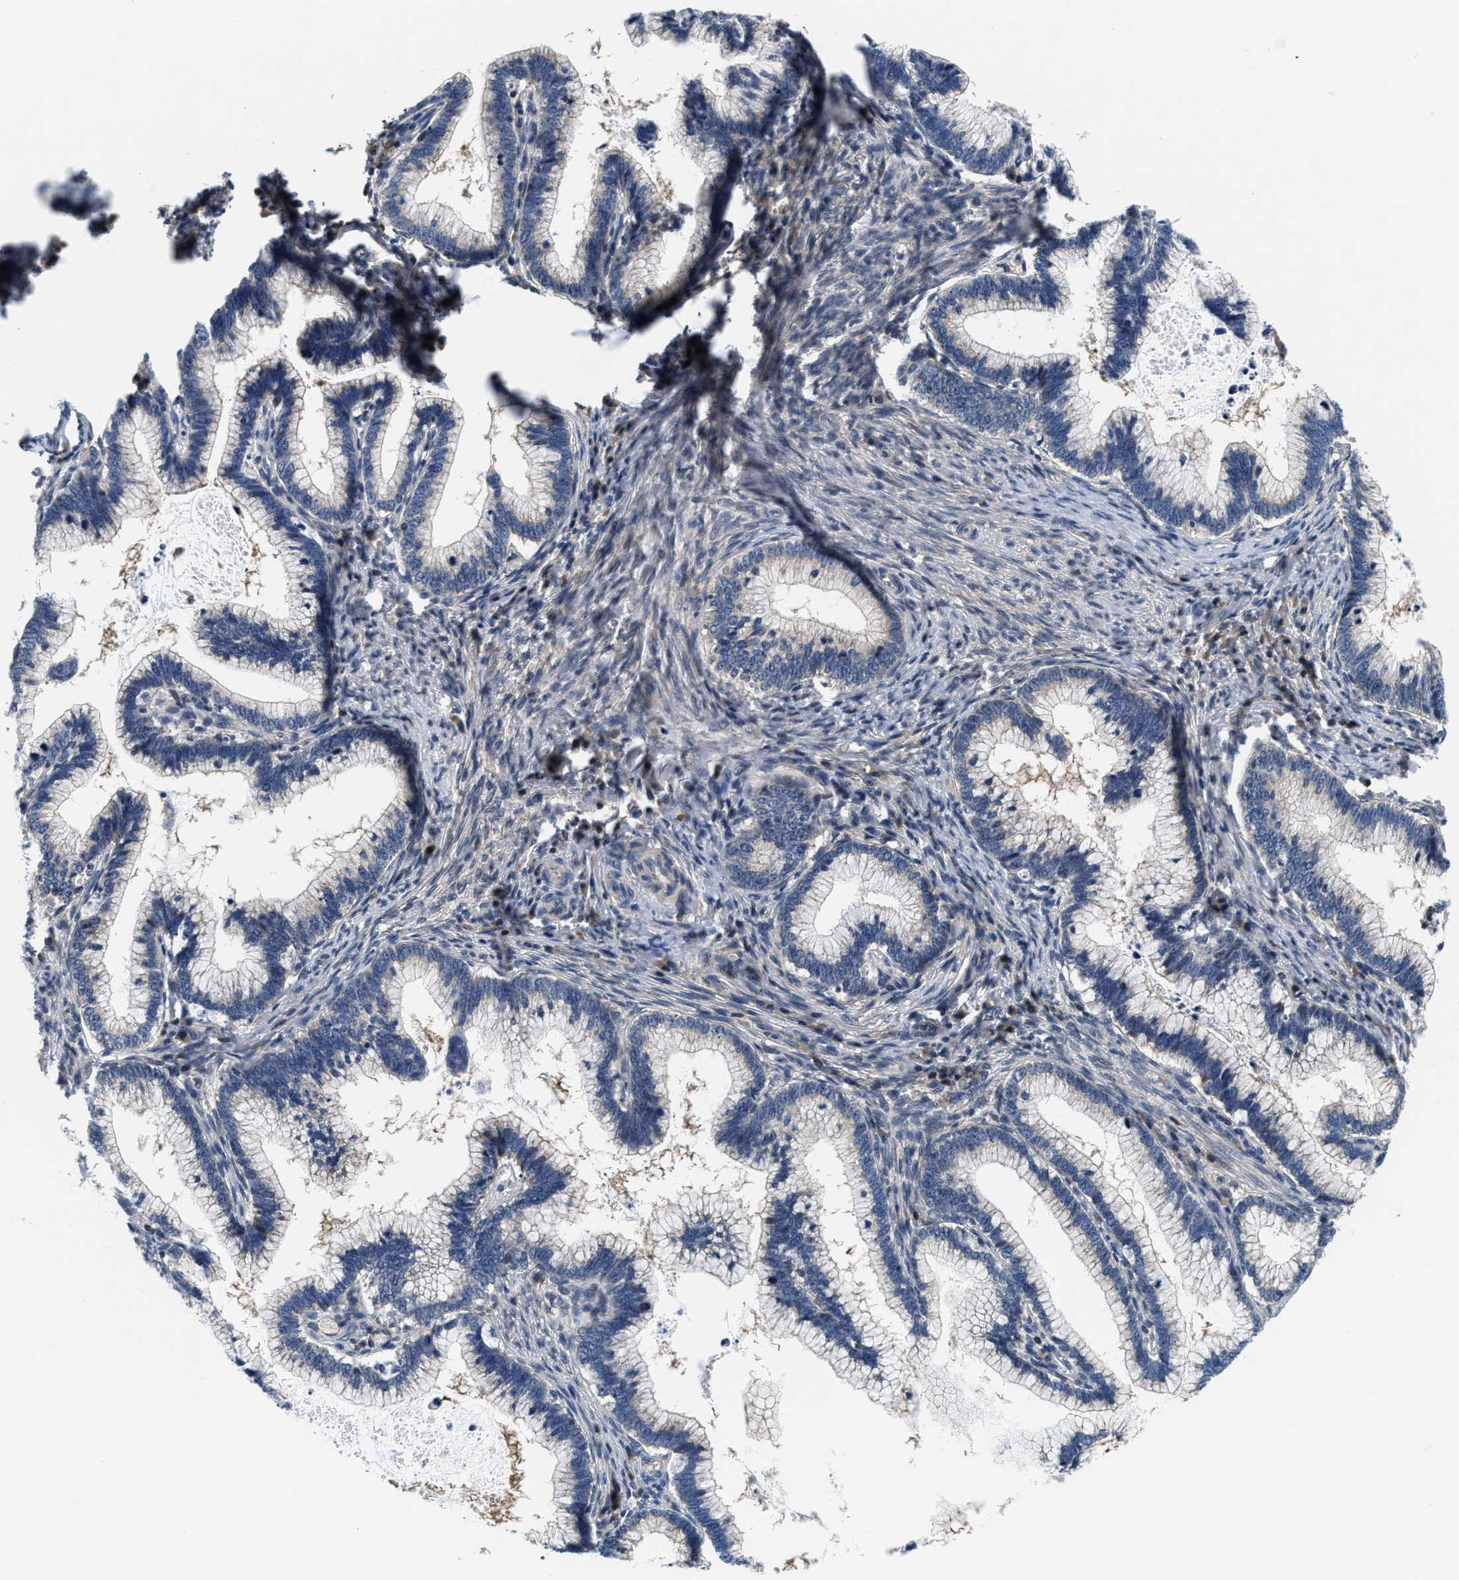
{"staining": {"intensity": "negative", "quantity": "none", "location": "none"}, "tissue": "cervical cancer", "cell_type": "Tumor cells", "image_type": "cancer", "snomed": [{"axis": "morphology", "description": "Adenocarcinoma, NOS"}, {"axis": "topography", "description": "Cervix"}], "caption": "The micrograph demonstrates no significant expression in tumor cells of cervical cancer.", "gene": "PHPT1", "patient": {"sex": "female", "age": 36}}